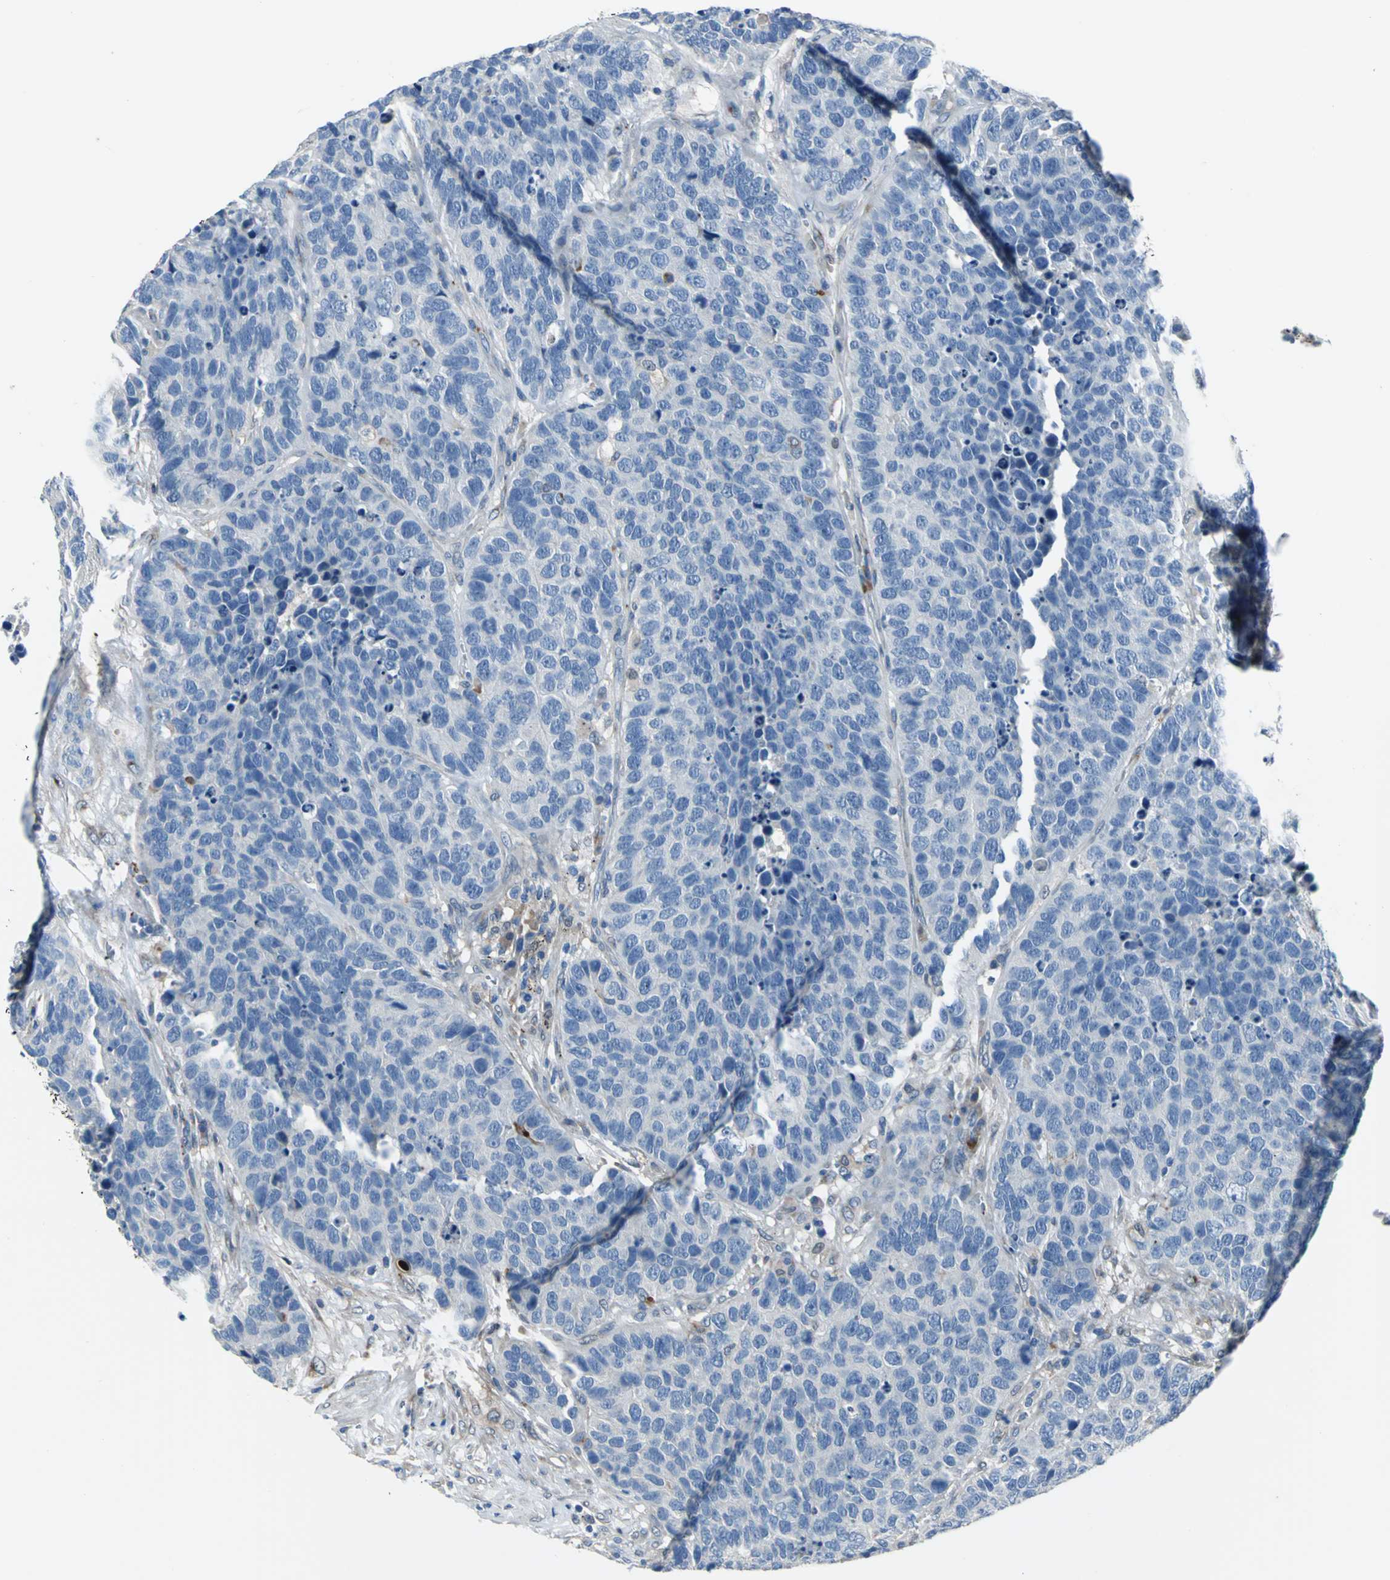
{"staining": {"intensity": "negative", "quantity": "none", "location": "none"}, "tissue": "carcinoid", "cell_type": "Tumor cells", "image_type": "cancer", "snomed": [{"axis": "morphology", "description": "Carcinoid, malignant, NOS"}, {"axis": "topography", "description": "Lung"}], "caption": "This is an immunohistochemistry (IHC) image of malignant carcinoid. There is no expression in tumor cells.", "gene": "SELP", "patient": {"sex": "male", "age": 60}}